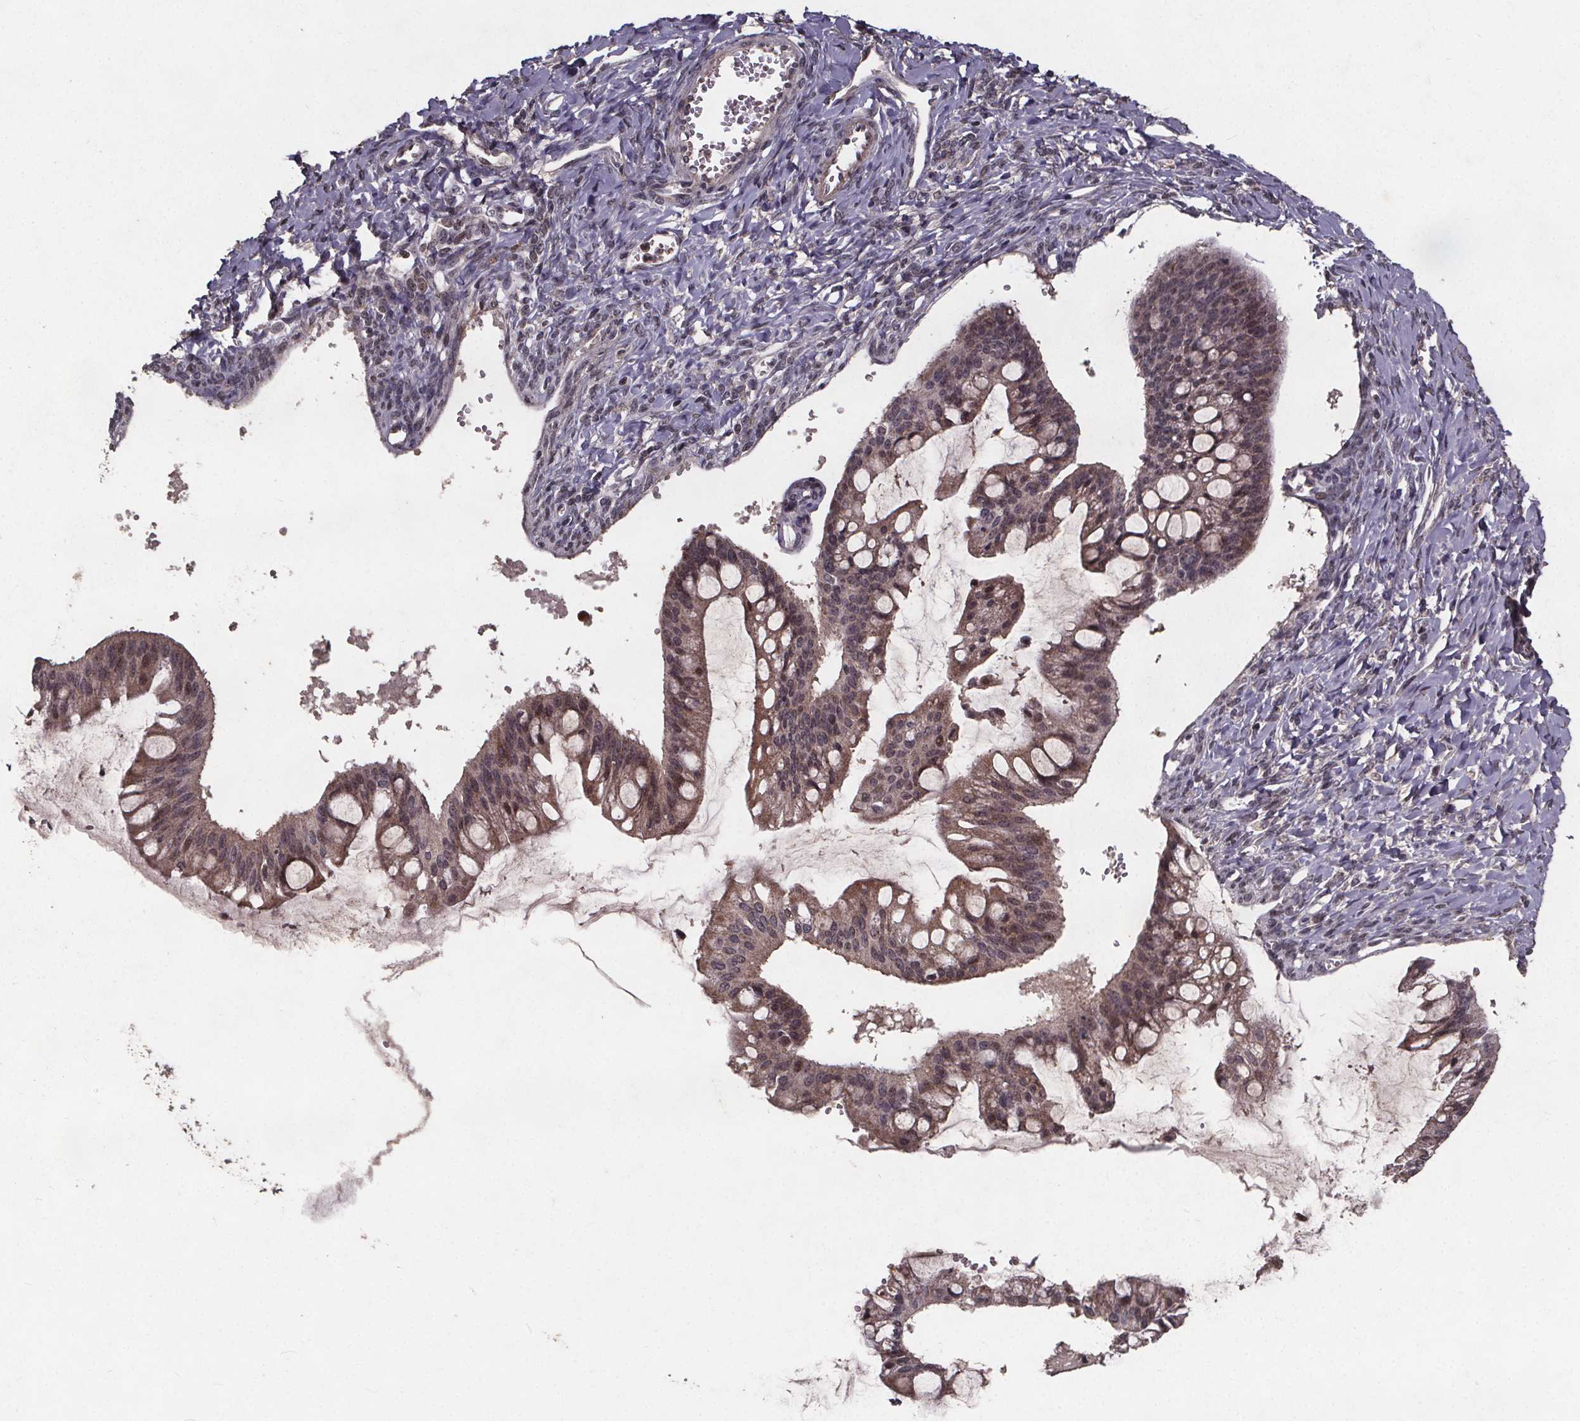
{"staining": {"intensity": "weak", "quantity": "25%-75%", "location": "nuclear"}, "tissue": "ovarian cancer", "cell_type": "Tumor cells", "image_type": "cancer", "snomed": [{"axis": "morphology", "description": "Cystadenocarcinoma, mucinous, NOS"}, {"axis": "topography", "description": "Ovary"}], "caption": "Protein expression analysis of ovarian cancer (mucinous cystadenocarcinoma) demonstrates weak nuclear positivity in about 25%-75% of tumor cells. (brown staining indicates protein expression, while blue staining denotes nuclei).", "gene": "GPX3", "patient": {"sex": "female", "age": 73}}